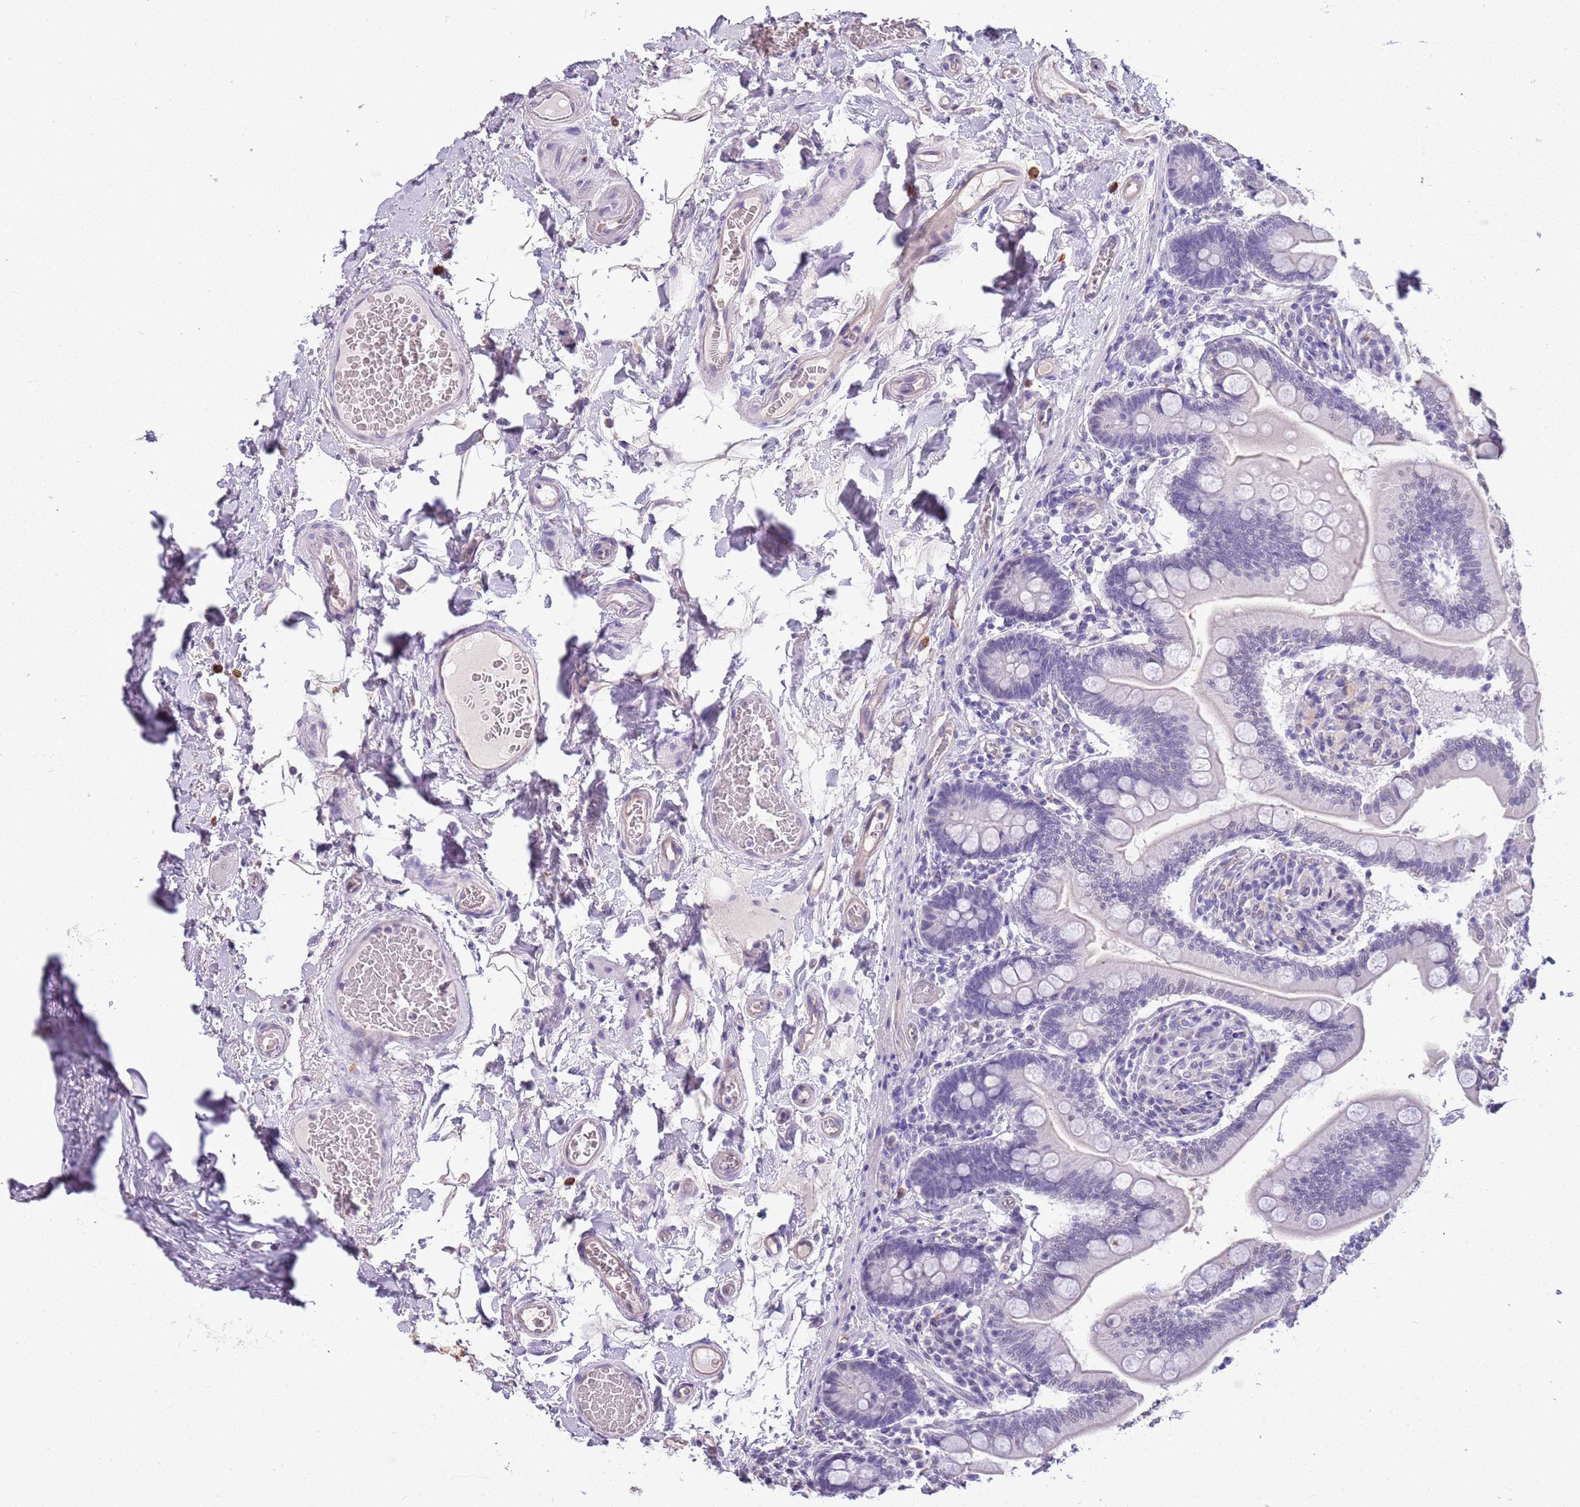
{"staining": {"intensity": "negative", "quantity": "none", "location": "none"}, "tissue": "small intestine", "cell_type": "Glandular cells", "image_type": "normal", "snomed": [{"axis": "morphology", "description": "Normal tissue, NOS"}, {"axis": "topography", "description": "Small intestine"}], "caption": "Micrograph shows no protein positivity in glandular cells of normal small intestine. (Stains: DAB immunohistochemistry with hematoxylin counter stain, Microscopy: brightfield microscopy at high magnification).", "gene": "CTRC", "patient": {"sex": "female", "age": 64}}